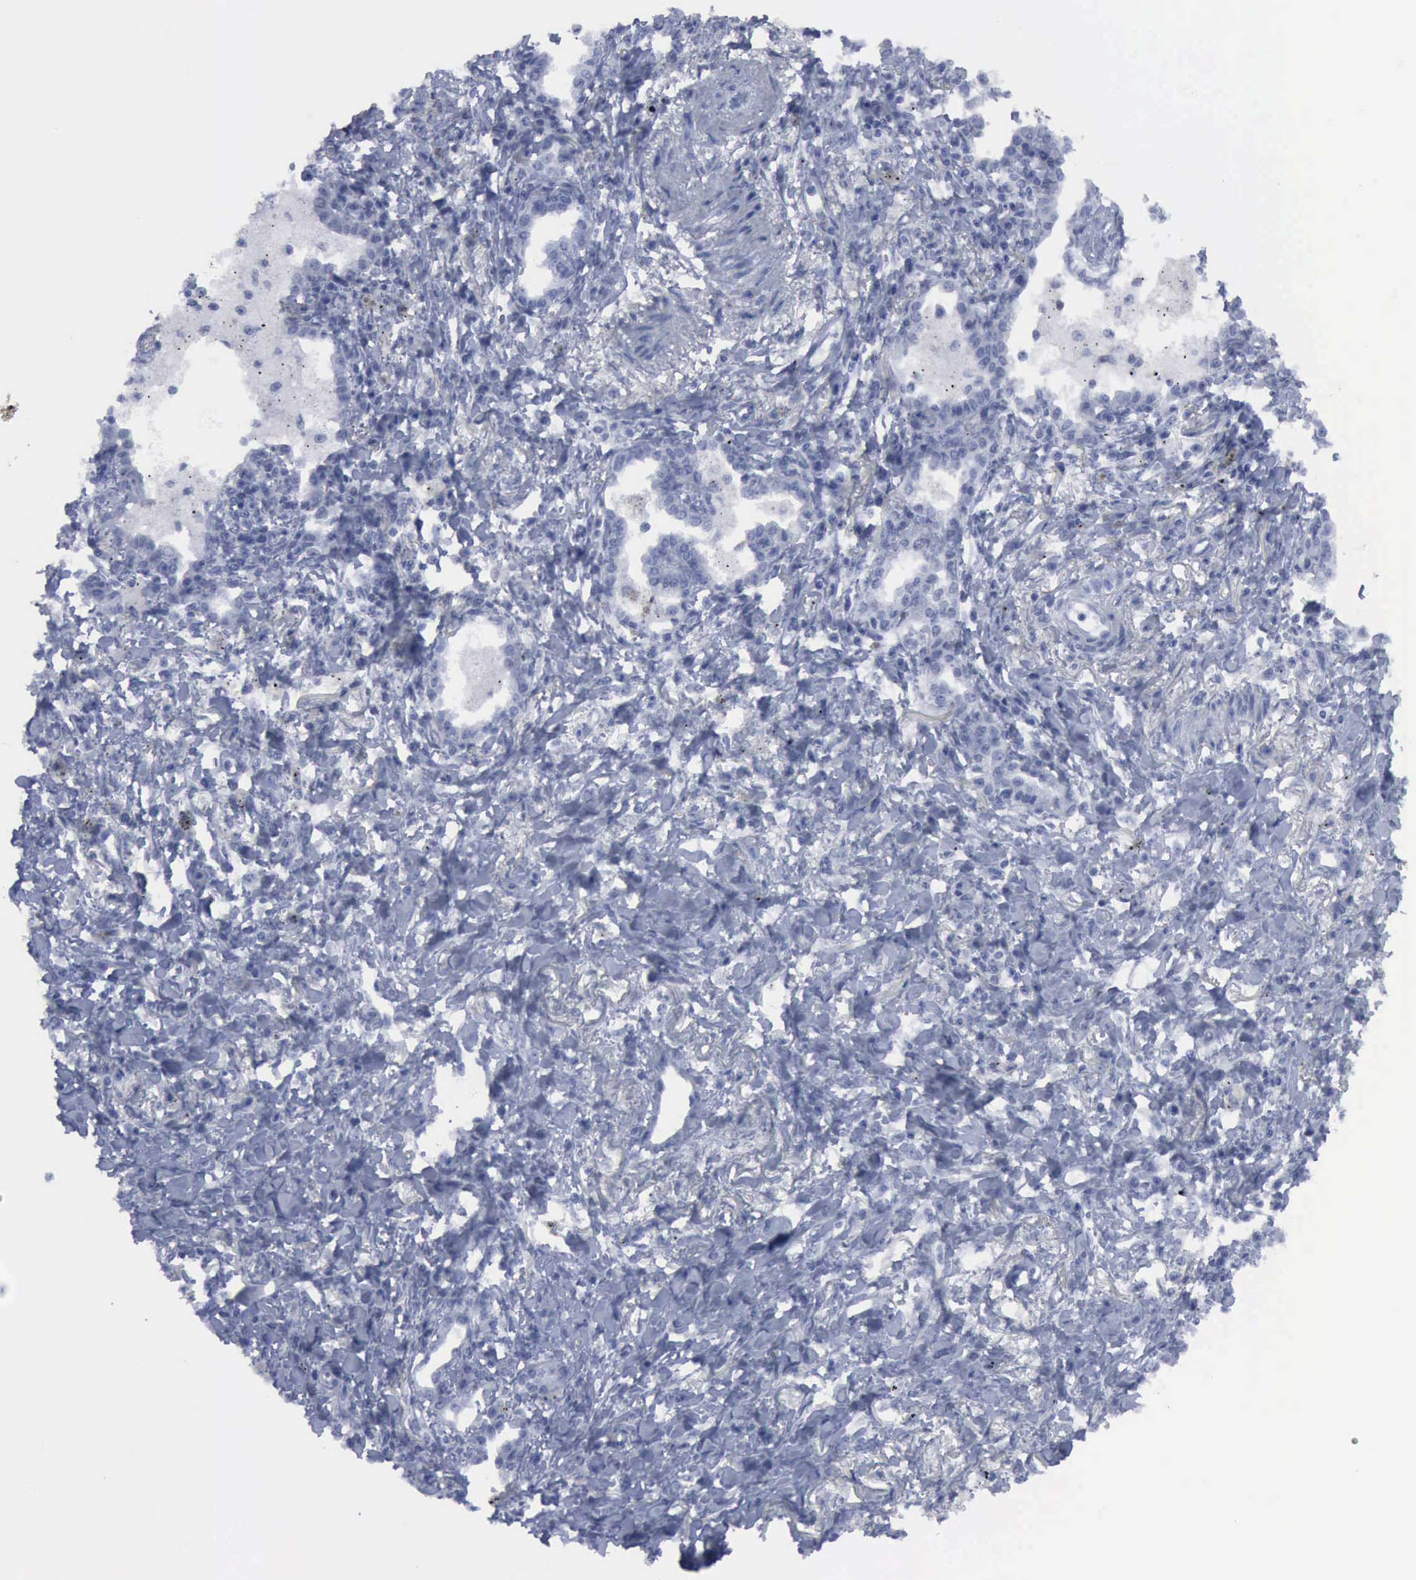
{"staining": {"intensity": "negative", "quantity": "none", "location": "none"}, "tissue": "lung cancer", "cell_type": "Tumor cells", "image_type": "cancer", "snomed": [{"axis": "morphology", "description": "Adenocarcinoma, NOS"}, {"axis": "topography", "description": "Lung"}], "caption": "Immunohistochemistry image of lung adenocarcinoma stained for a protein (brown), which demonstrates no staining in tumor cells. The staining is performed using DAB brown chromogen with nuclei counter-stained in using hematoxylin.", "gene": "VCAM1", "patient": {"sex": "male", "age": 60}}